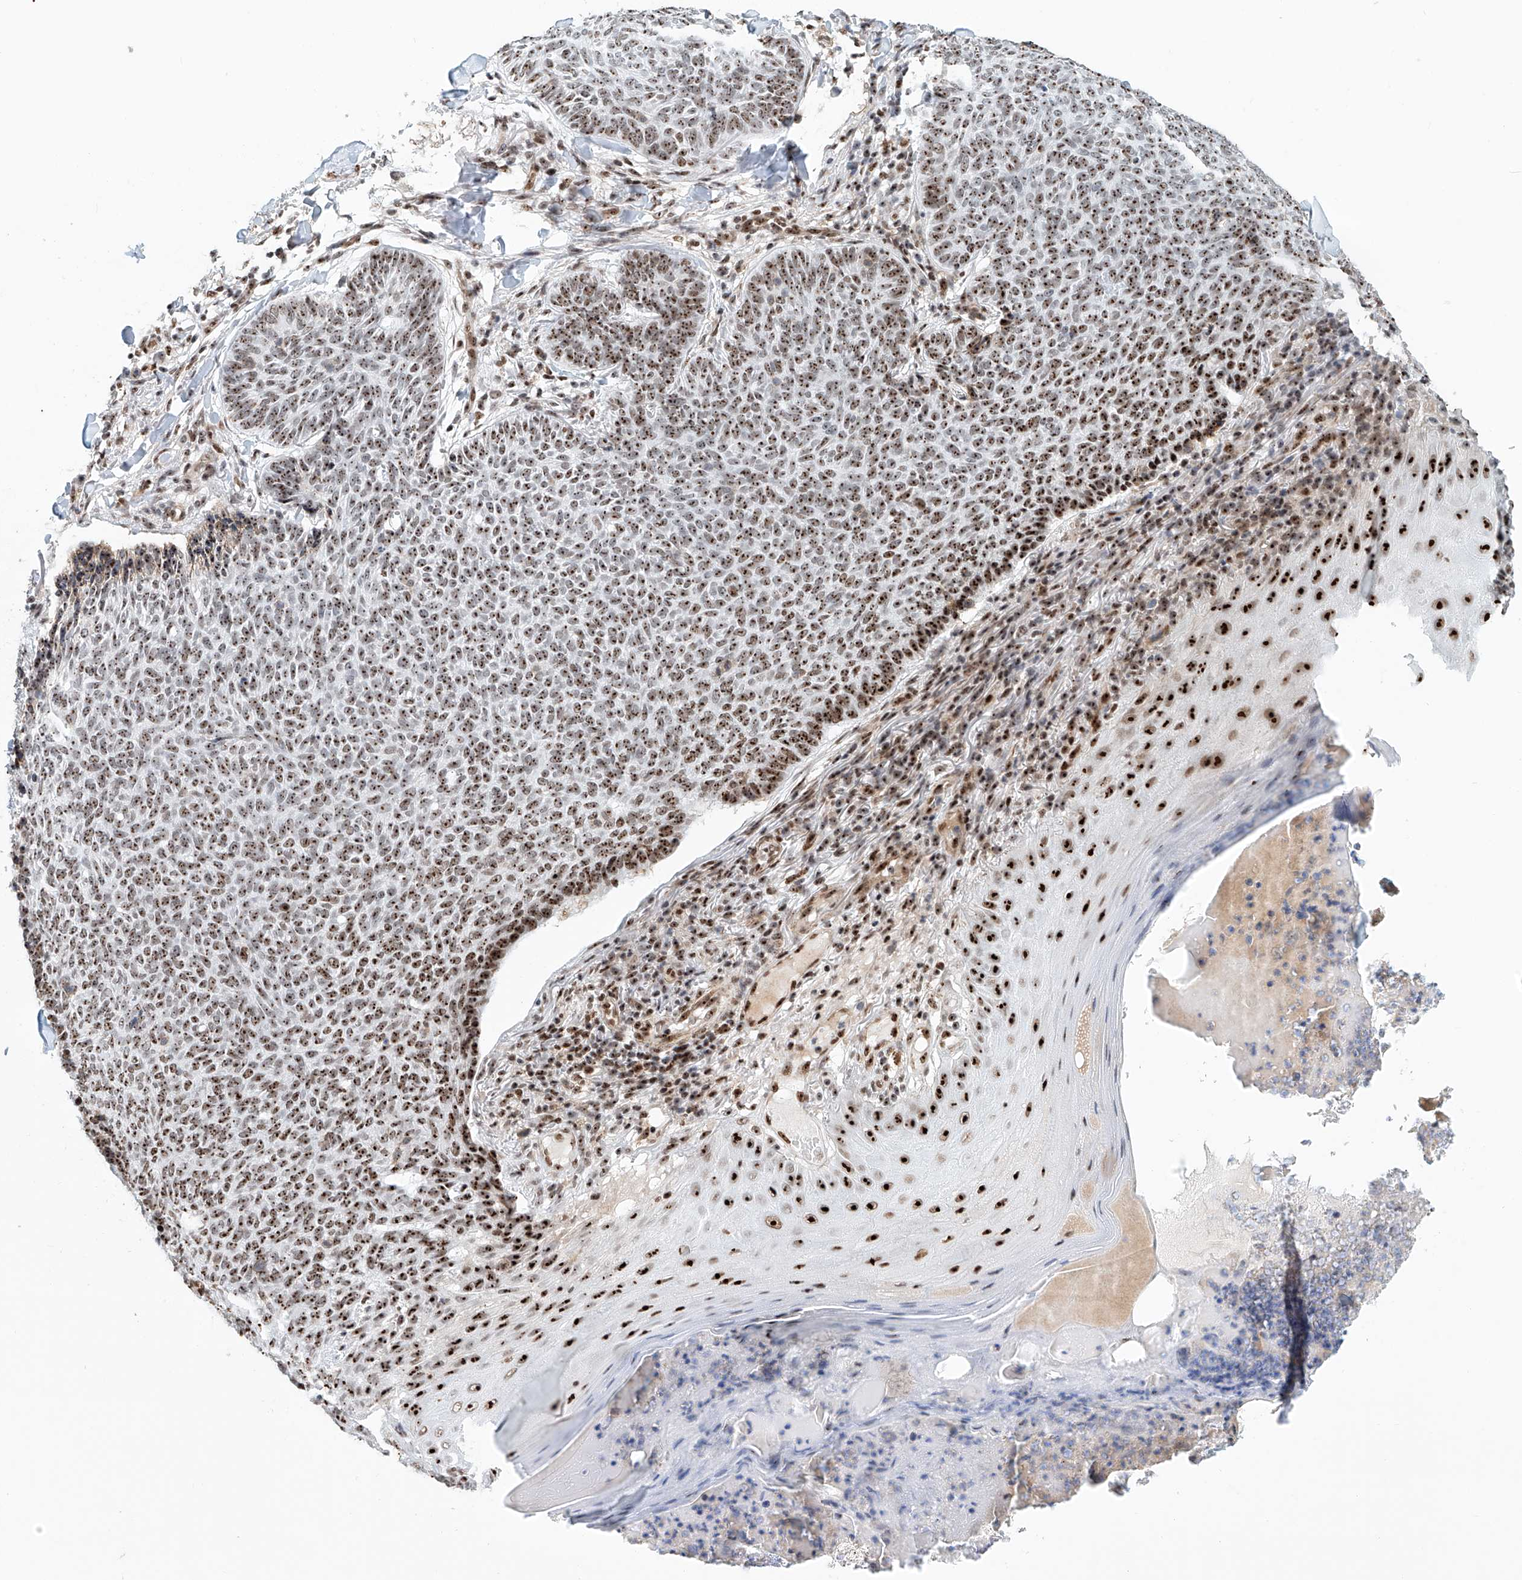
{"staining": {"intensity": "strong", "quantity": ">75%", "location": "nuclear"}, "tissue": "skin cancer", "cell_type": "Tumor cells", "image_type": "cancer", "snomed": [{"axis": "morphology", "description": "Normal tissue, NOS"}, {"axis": "morphology", "description": "Basal cell carcinoma"}, {"axis": "topography", "description": "Skin"}], "caption": "Immunohistochemistry photomicrograph of neoplastic tissue: human basal cell carcinoma (skin) stained using immunohistochemistry displays high levels of strong protein expression localized specifically in the nuclear of tumor cells, appearing as a nuclear brown color.", "gene": "PRUNE2", "patient": {"sex": "male", "age": 50}}